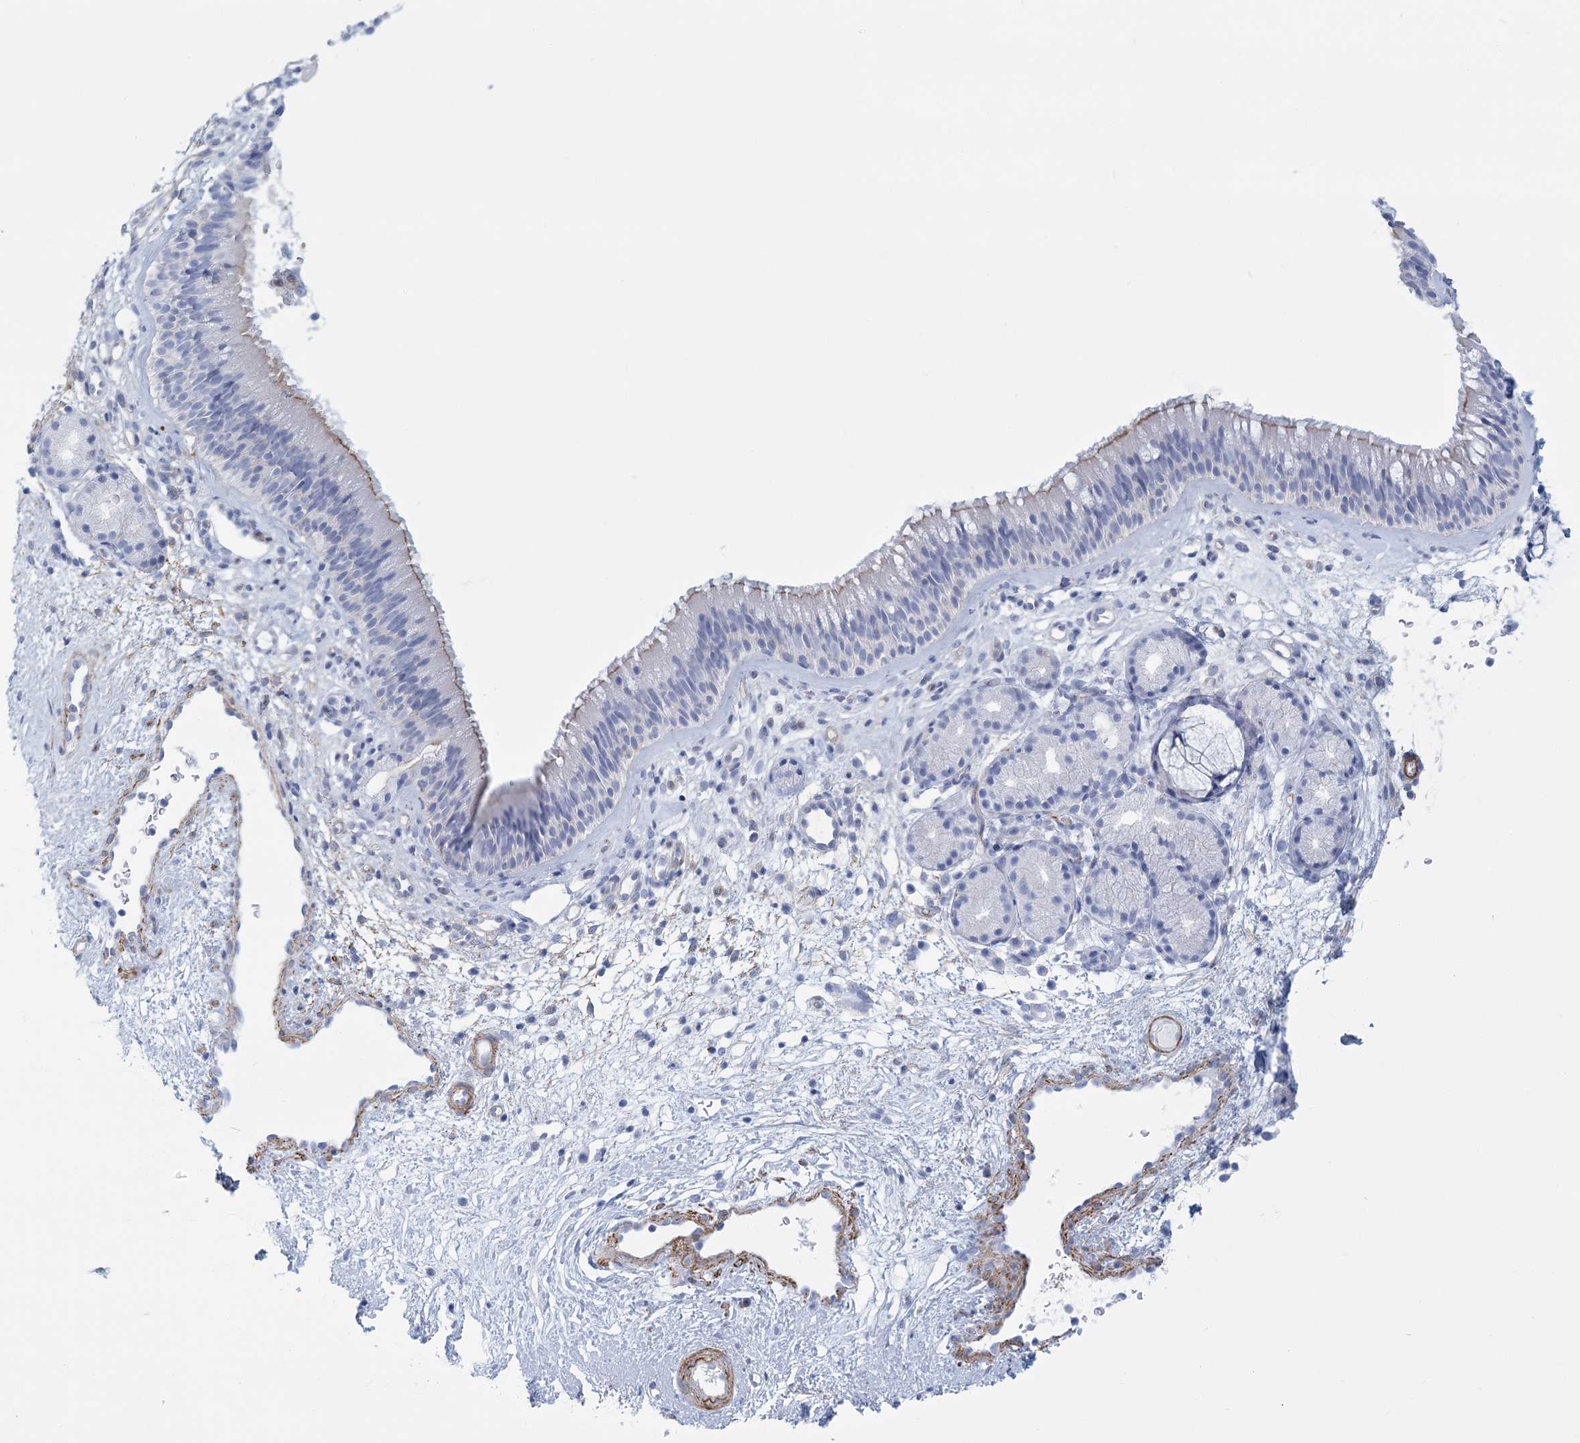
{"staining": {"intensity": "moderate", "quantity": "<25%", "location": "cytoplasmic/membranous"}, "tissue": "nasopharynx", "cell_type": "Respiratory epithelial cells", "image_type": "normal", "snomed": [{"axis": "morphology", "description": "Normal tissue, NOS"}, {"axis": "morphology", "description": "Inflammation, NOS"}, {"axis": "morphology", "description": "Malignant melanoma, Metastatic site"}, {"axis": "topography", "description": "Nasopharynx"}], "caption": "Nasopharynx stained with DAB IHC shows low levels of moderate cytoplasmic/membranous staining in approximately <25% of respiratory epithelial cells.", "gene": "C11orf21", "patient": {"sex": "male", "age": 70}}